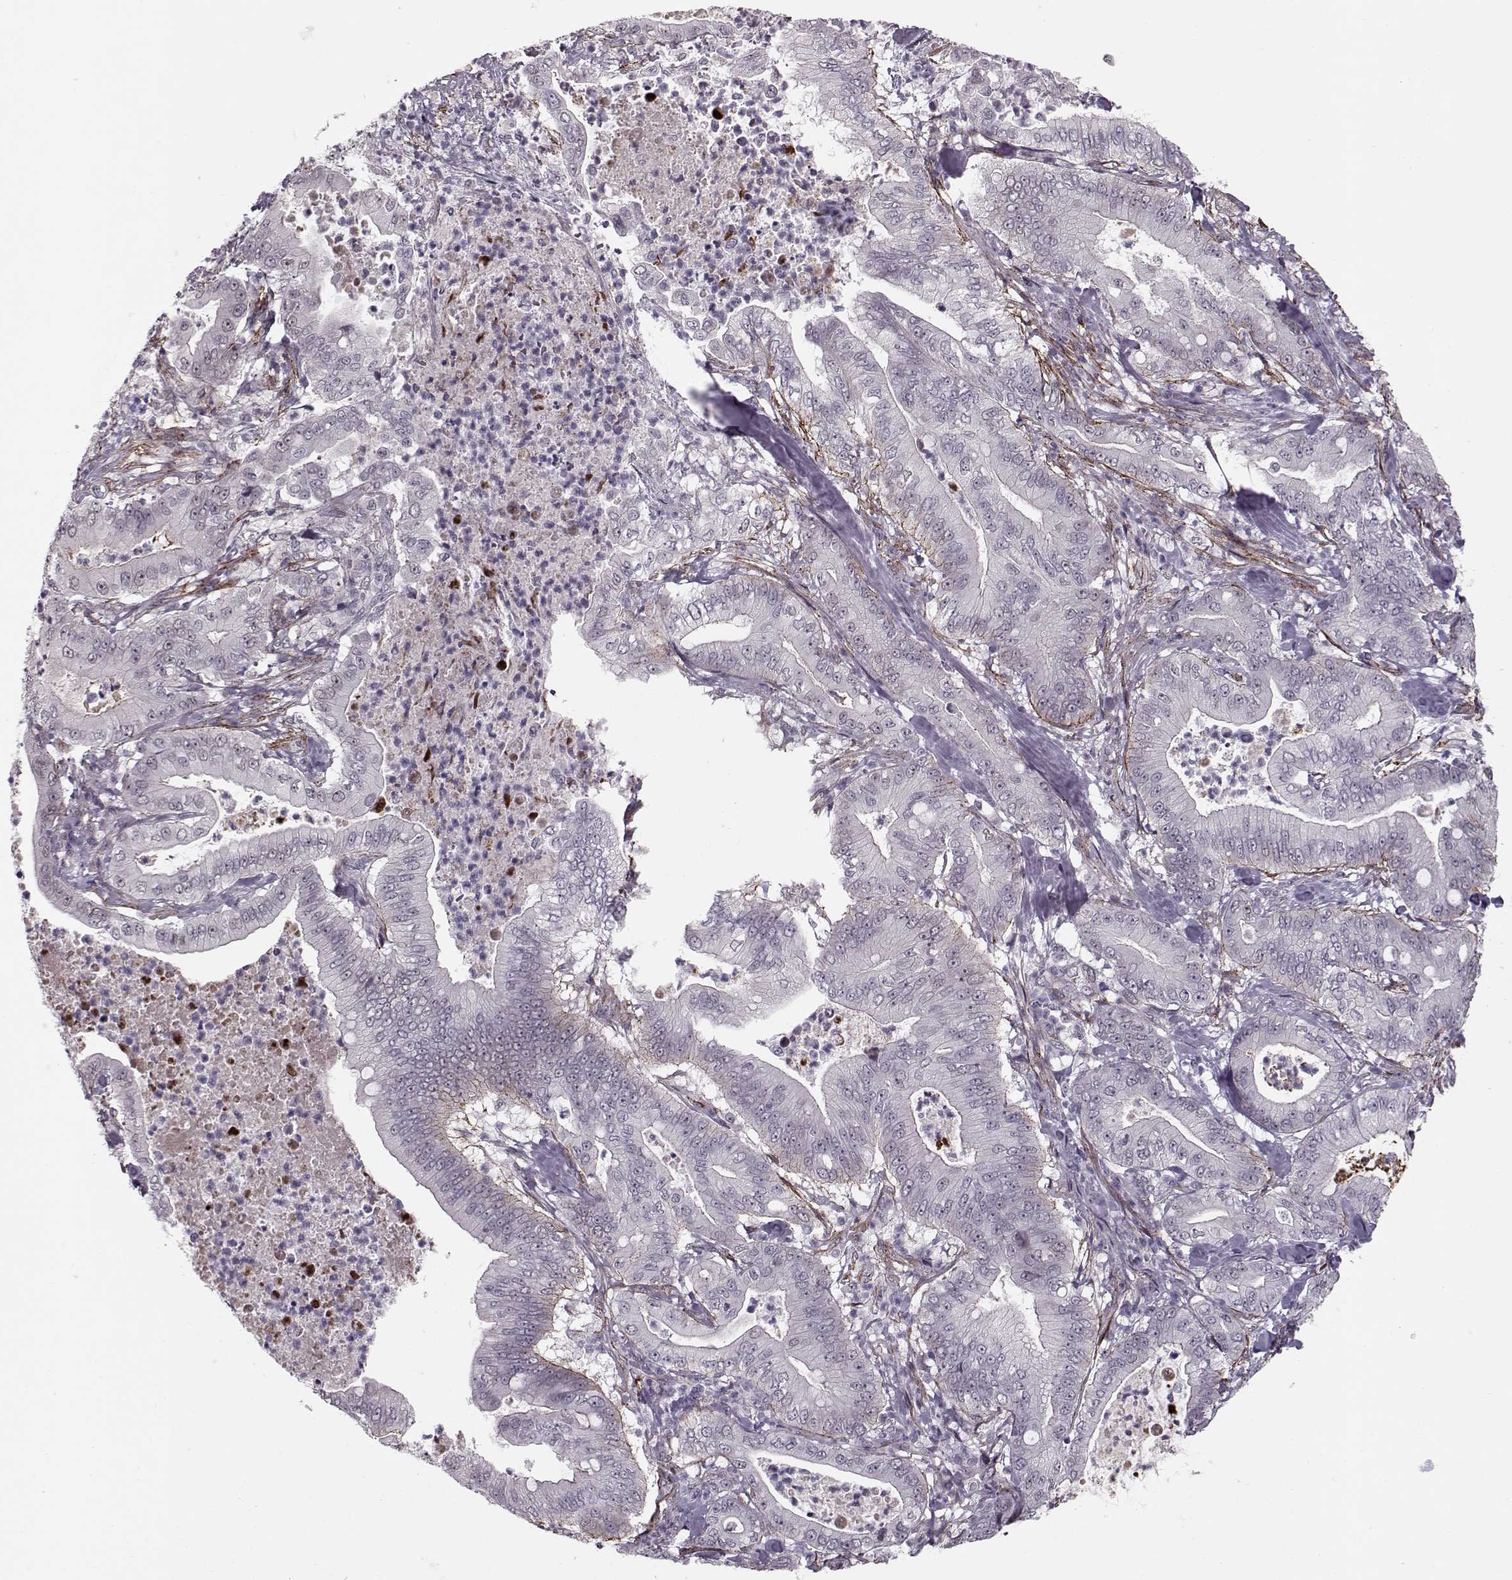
{"staining": {"intensity": "negative", "quantity": "none", "location": "none"}, "tissue": "pancreatic cancer", "cell_type": "Tumor cells", "image_type": "cancer", "snomed": [{"axis": "morphology", "description": "Adenocarcinoma, NOS"}, {"axis": "topography", "description": "Pancreas"}], "caption": "A high-resolution photomicrograph shows IHC staining of adenocarcinoma (pancreatic), which reveals no significant staining in tumor cells.", "gene": "DNAI3", "patient": {"sex": "male", "age": 71}}